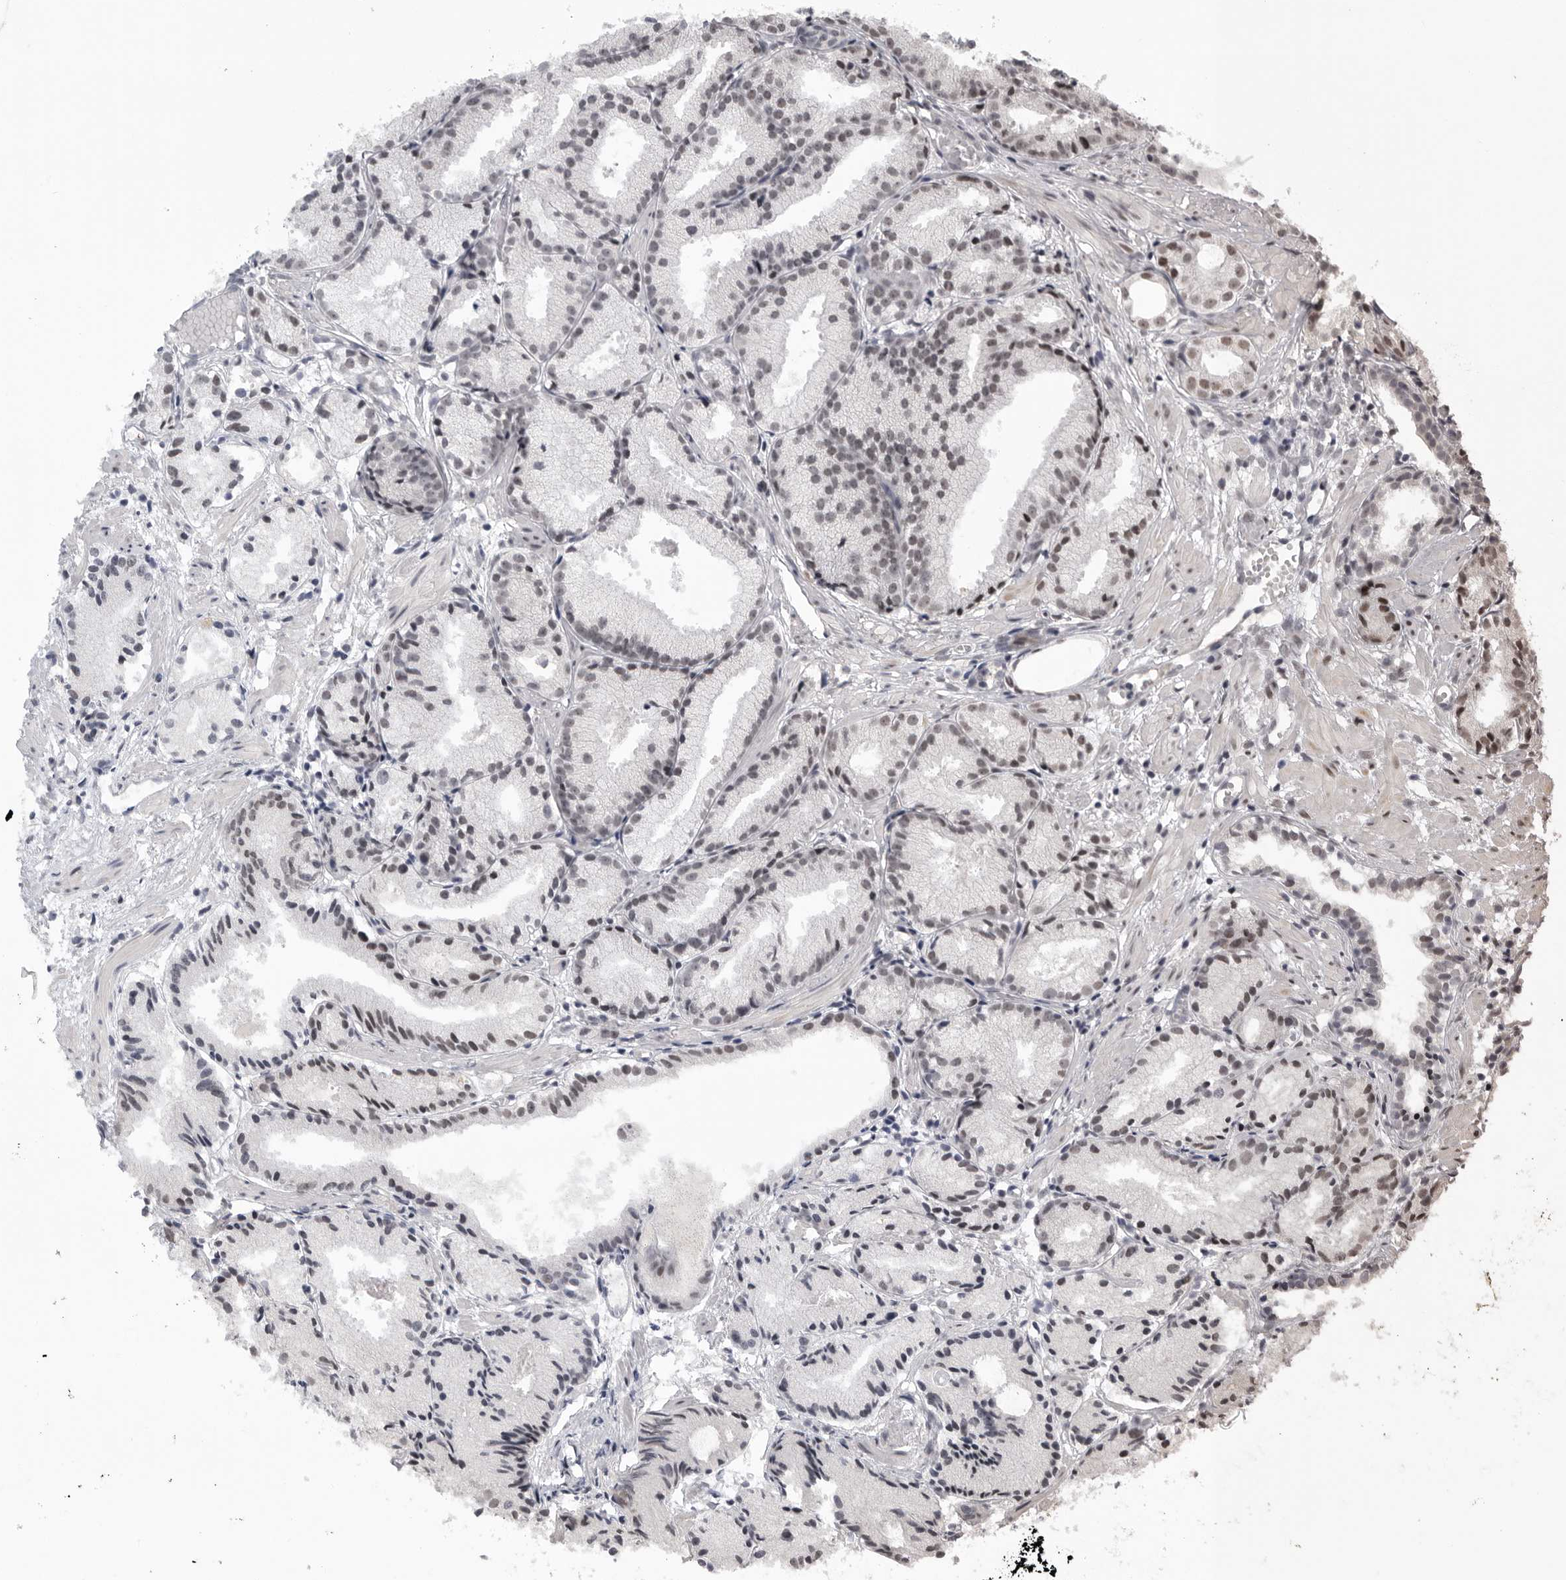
{"staining": {"intensity": "weak", "quantity": ">75%", "location": "nuclear"}, "tissue": "prostate cancer", "cell_type": "Tumor cells", "image_type": "cancer", "snomed": [{"axis": "morphology", "description": "Adenocarcinoma, Low grade"}, {"axis": "topography", "description": "Prostate"}], "caption": "Approximately >75% of tumor cells in human low-grade adenocarcinoma (prostate) reveal weak nuclear protein staining as visualized by brown immunohistochemical staining.", "gene": "POU5F1", "patient": {"sex": "male", "age": 88}}